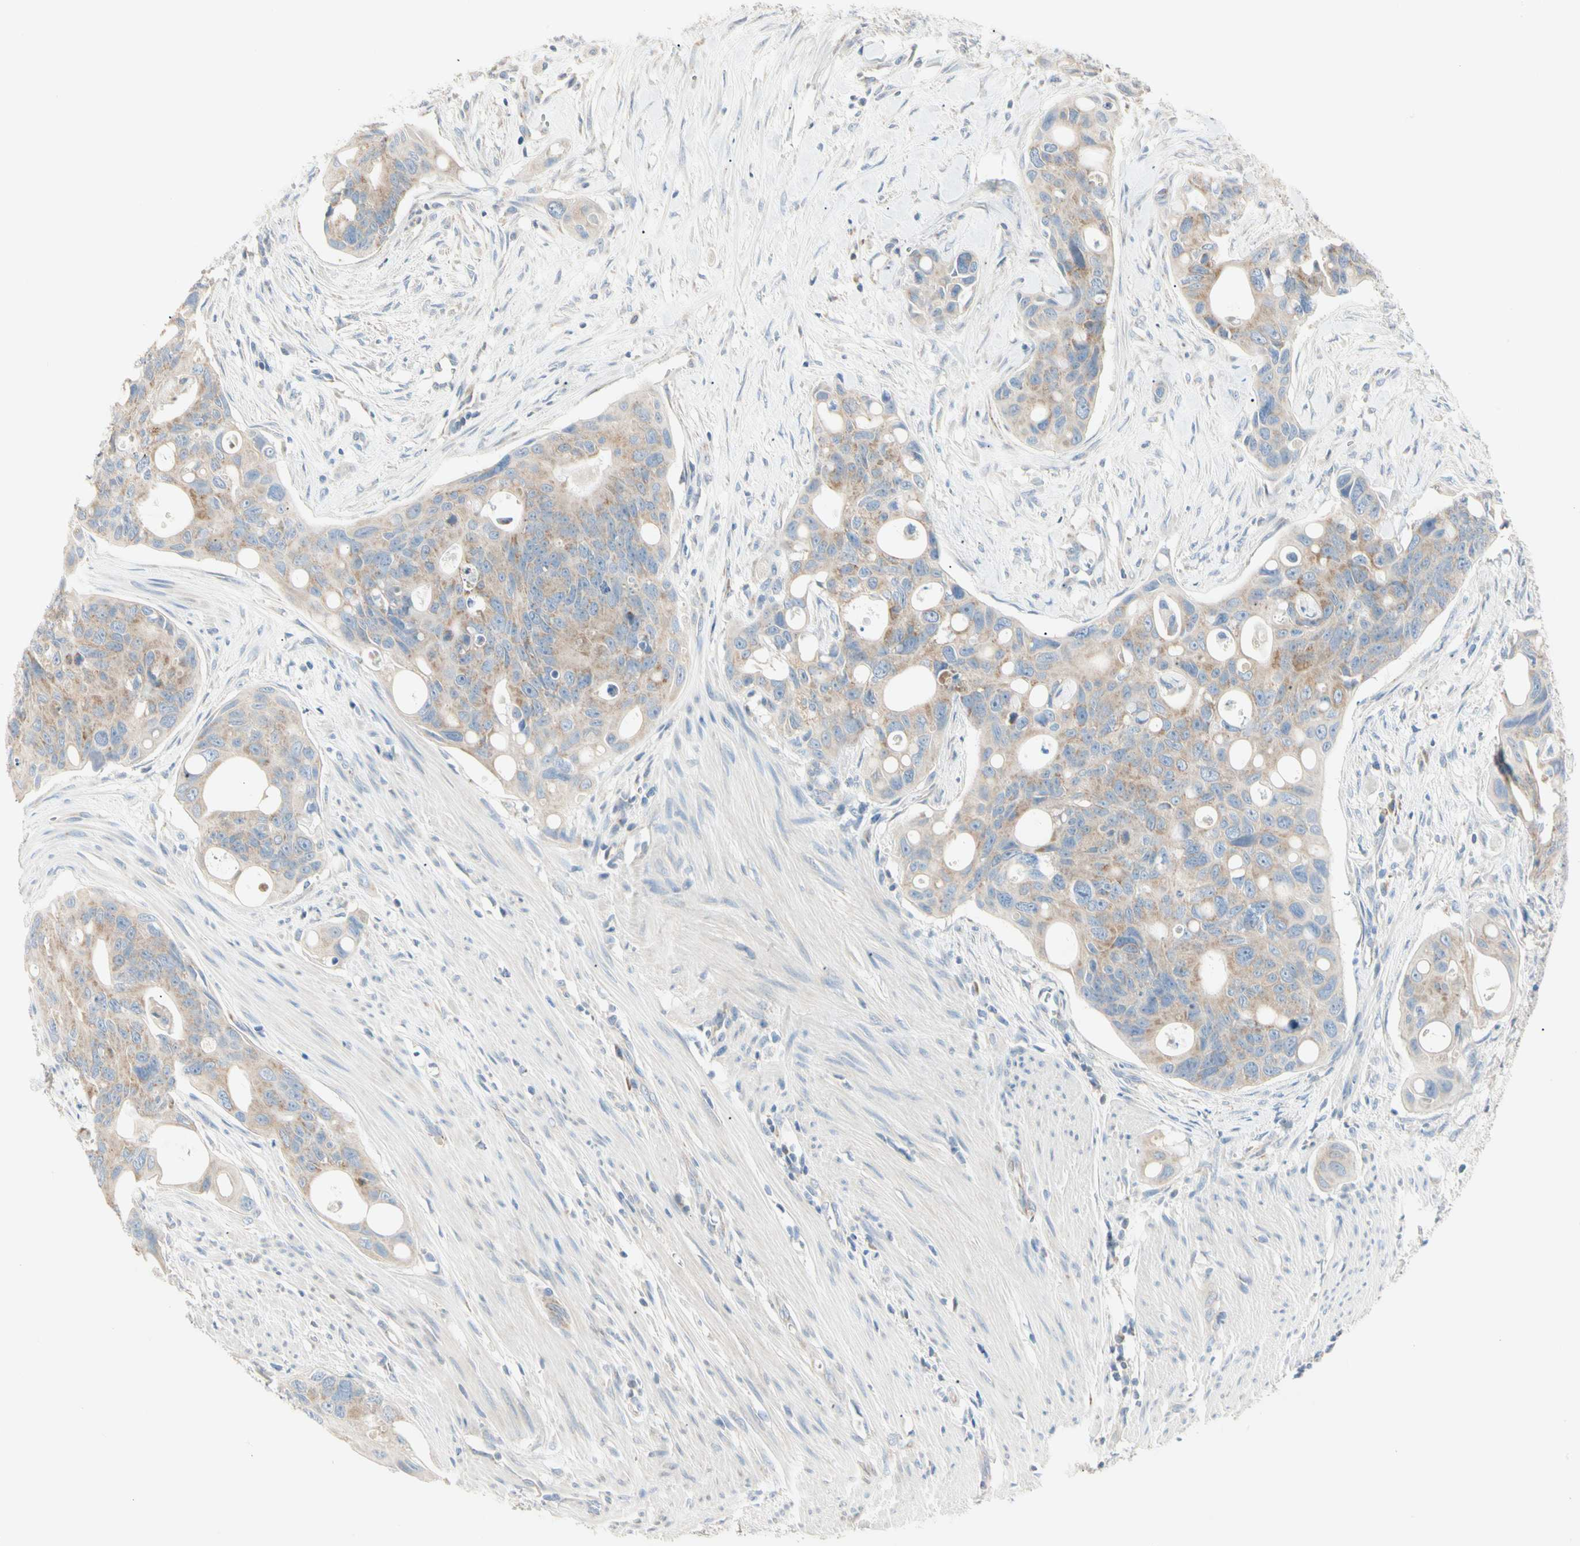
{"staining": {"intensity": "weak", "quantity": ">75%", "location": "cytoplasmic/membranous"}, "tissue": "colorectal cancer", "cell_type": "Tumor cells", "image_type": "cancer", "snomed": [{"axis": "morphology", "description": "Adenocarcinoma, NOS"}, {"axis": "topography", "description": "Colon"}], "caption": "A low amount of weak cytoplasmic/membranous positivity is identified in about >75% of tumor cells in adenocarcinoma (colorectal) tissue.", "gene": "ALDH18A1", "patient": {"sex": "female", "age": 57}}